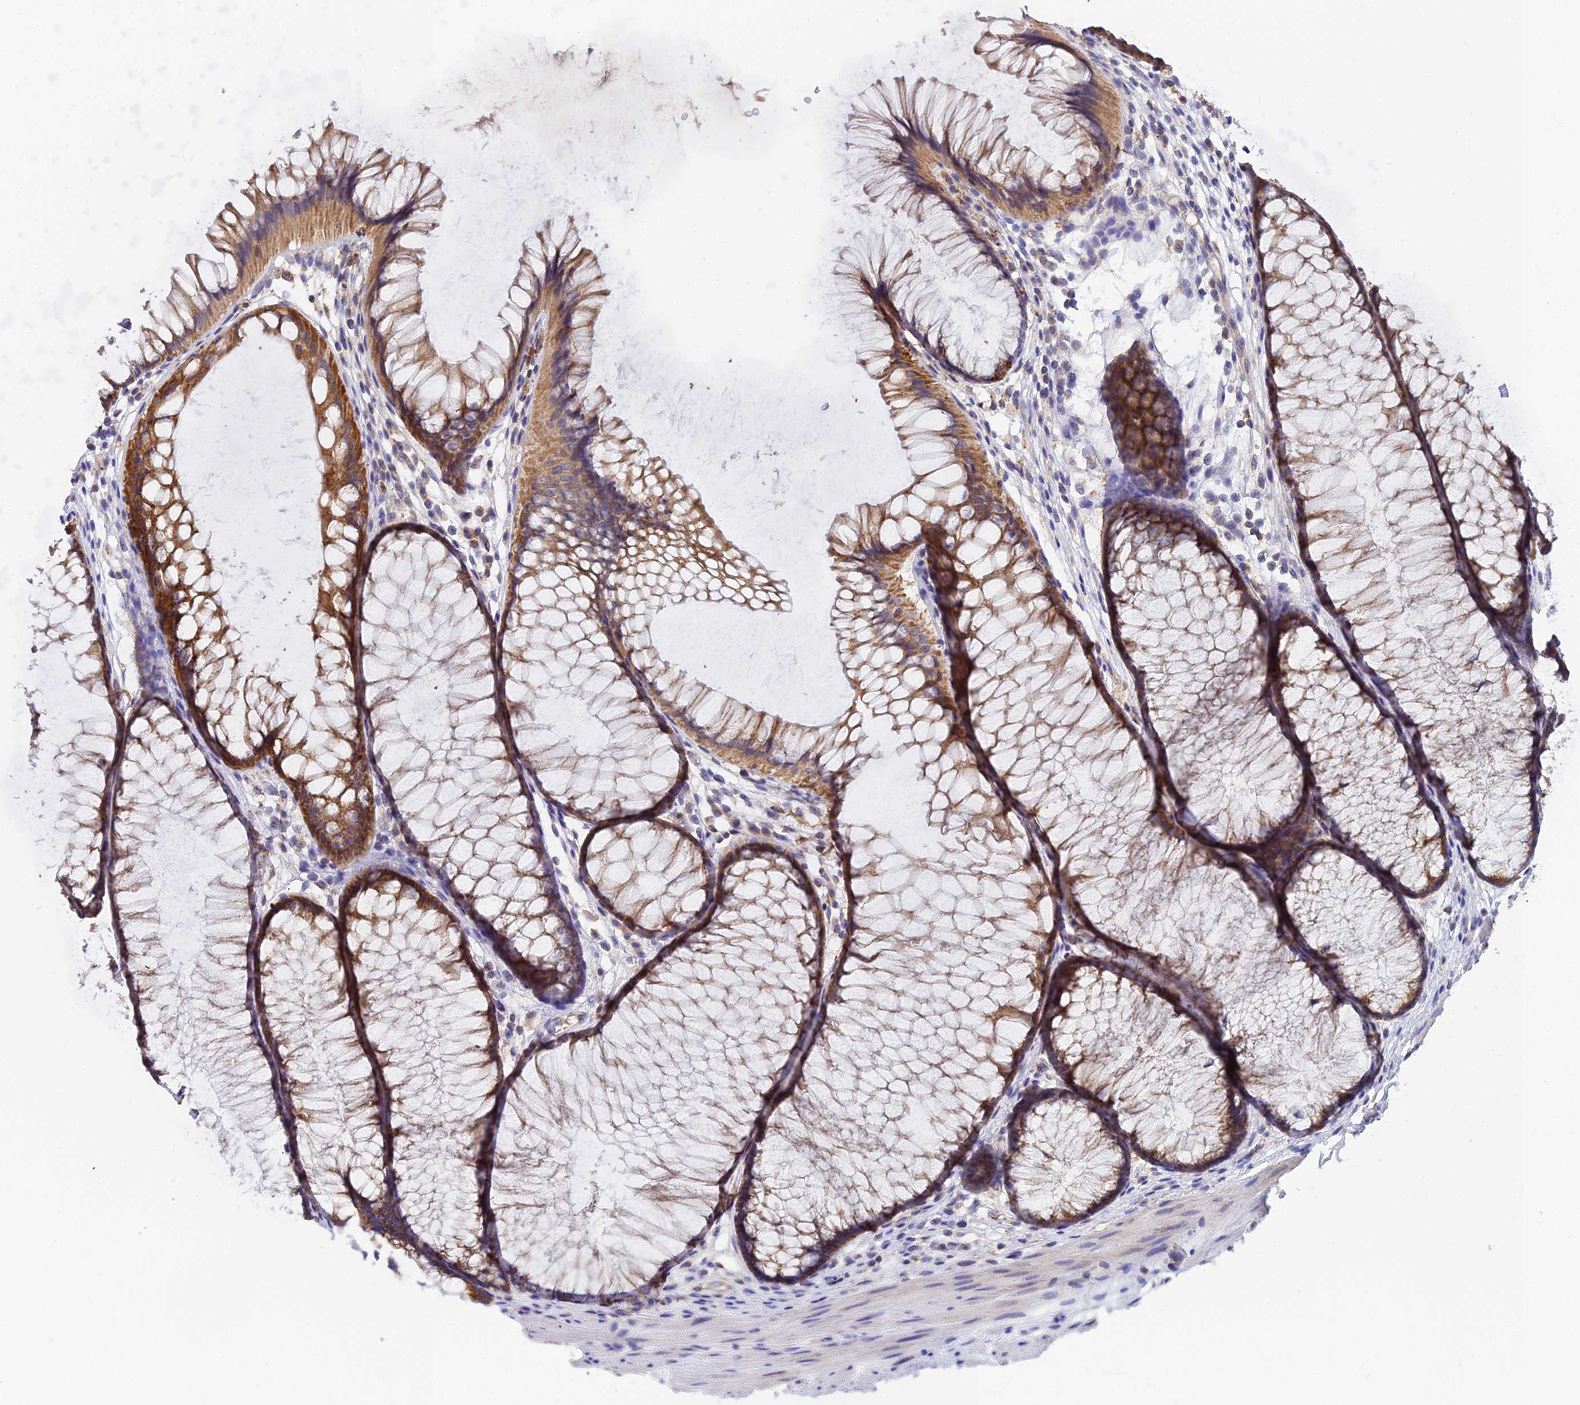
{"staining": {"intensity": "moderate", "quantity": ">75%", "location": "cytoplasmic/membranous"}, "tissue": "colon", "cell_type": "Endothelial cells", "image_type": "normal", "snomed": [{"axis": "morphology", "description": "Normal tissue, NOS"}, {"axis": "topography", "description": "Colon"}], "caption": "Immunohistochemical staining of benign colon displays >75% levels of moderate cytoplasmic/membranous protein positivity in approximately >75% of endothelial cells. The staining was performed using DAB, with brown indicating positive protein expression. Nuclei are stained blue with hematoxylin.", "gene": "NIPSNAP3A", "patient": {"sex": "female", "age": 82}}